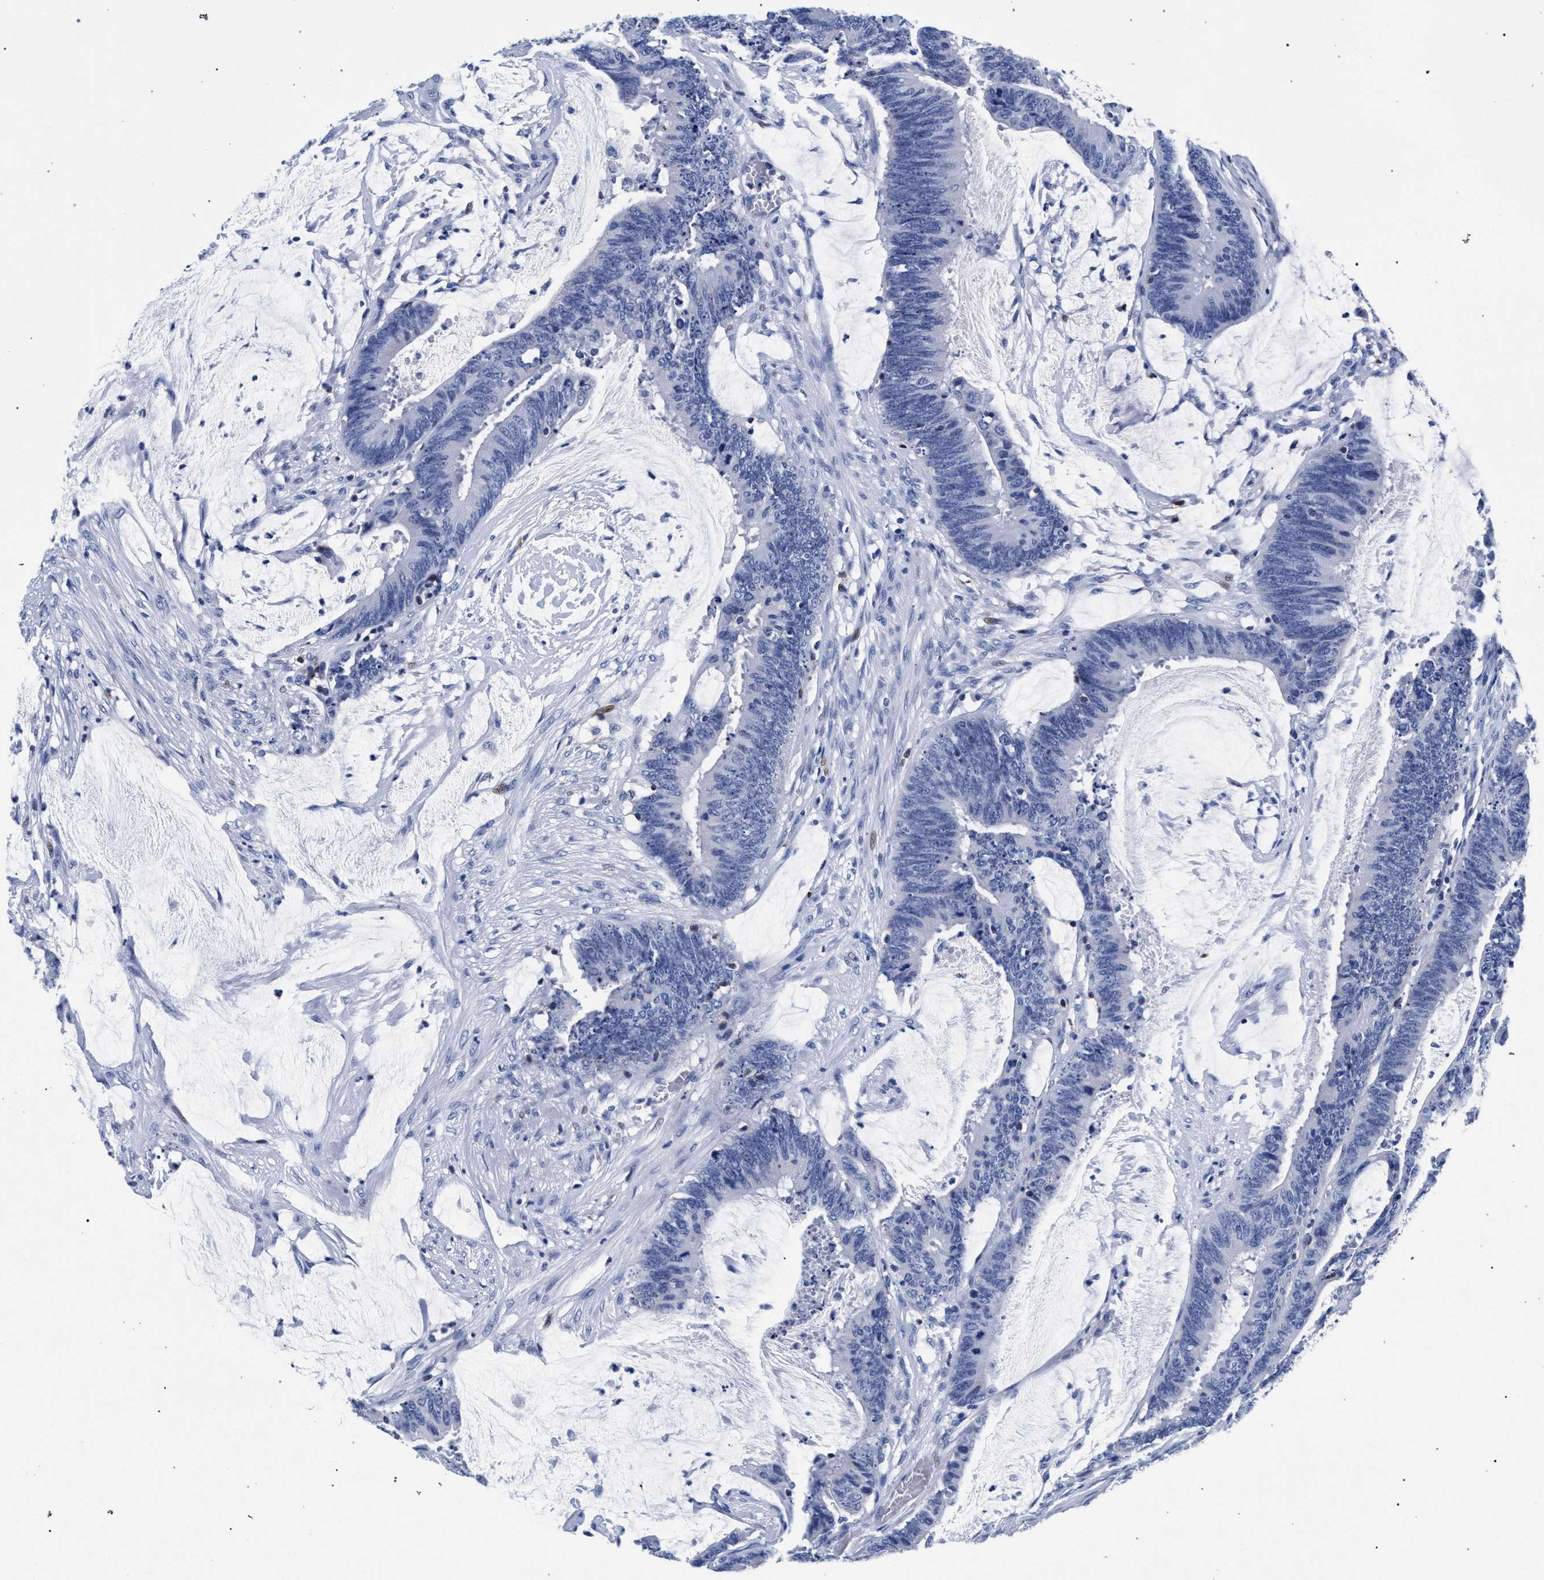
{"staining": {"intensity": "negative", "quantity": "none", "location": "none"}, "tissue": "colorectal cancer", "cell_type": "Tumor cells", "image_type": "cancer", "snomed": [{"axis": "morphology", "description": "Adenocarcinoma, NOS"}, {"axis": "topography", "description": "Rectum"}], "caption": "This is a histopathology image of immunohistochemistry (IHC) staining of colorectal cancer, which shows no staining in tumor cells.", "gene": "KLRK1", "patient": {"sex": "female", "age": 66}}